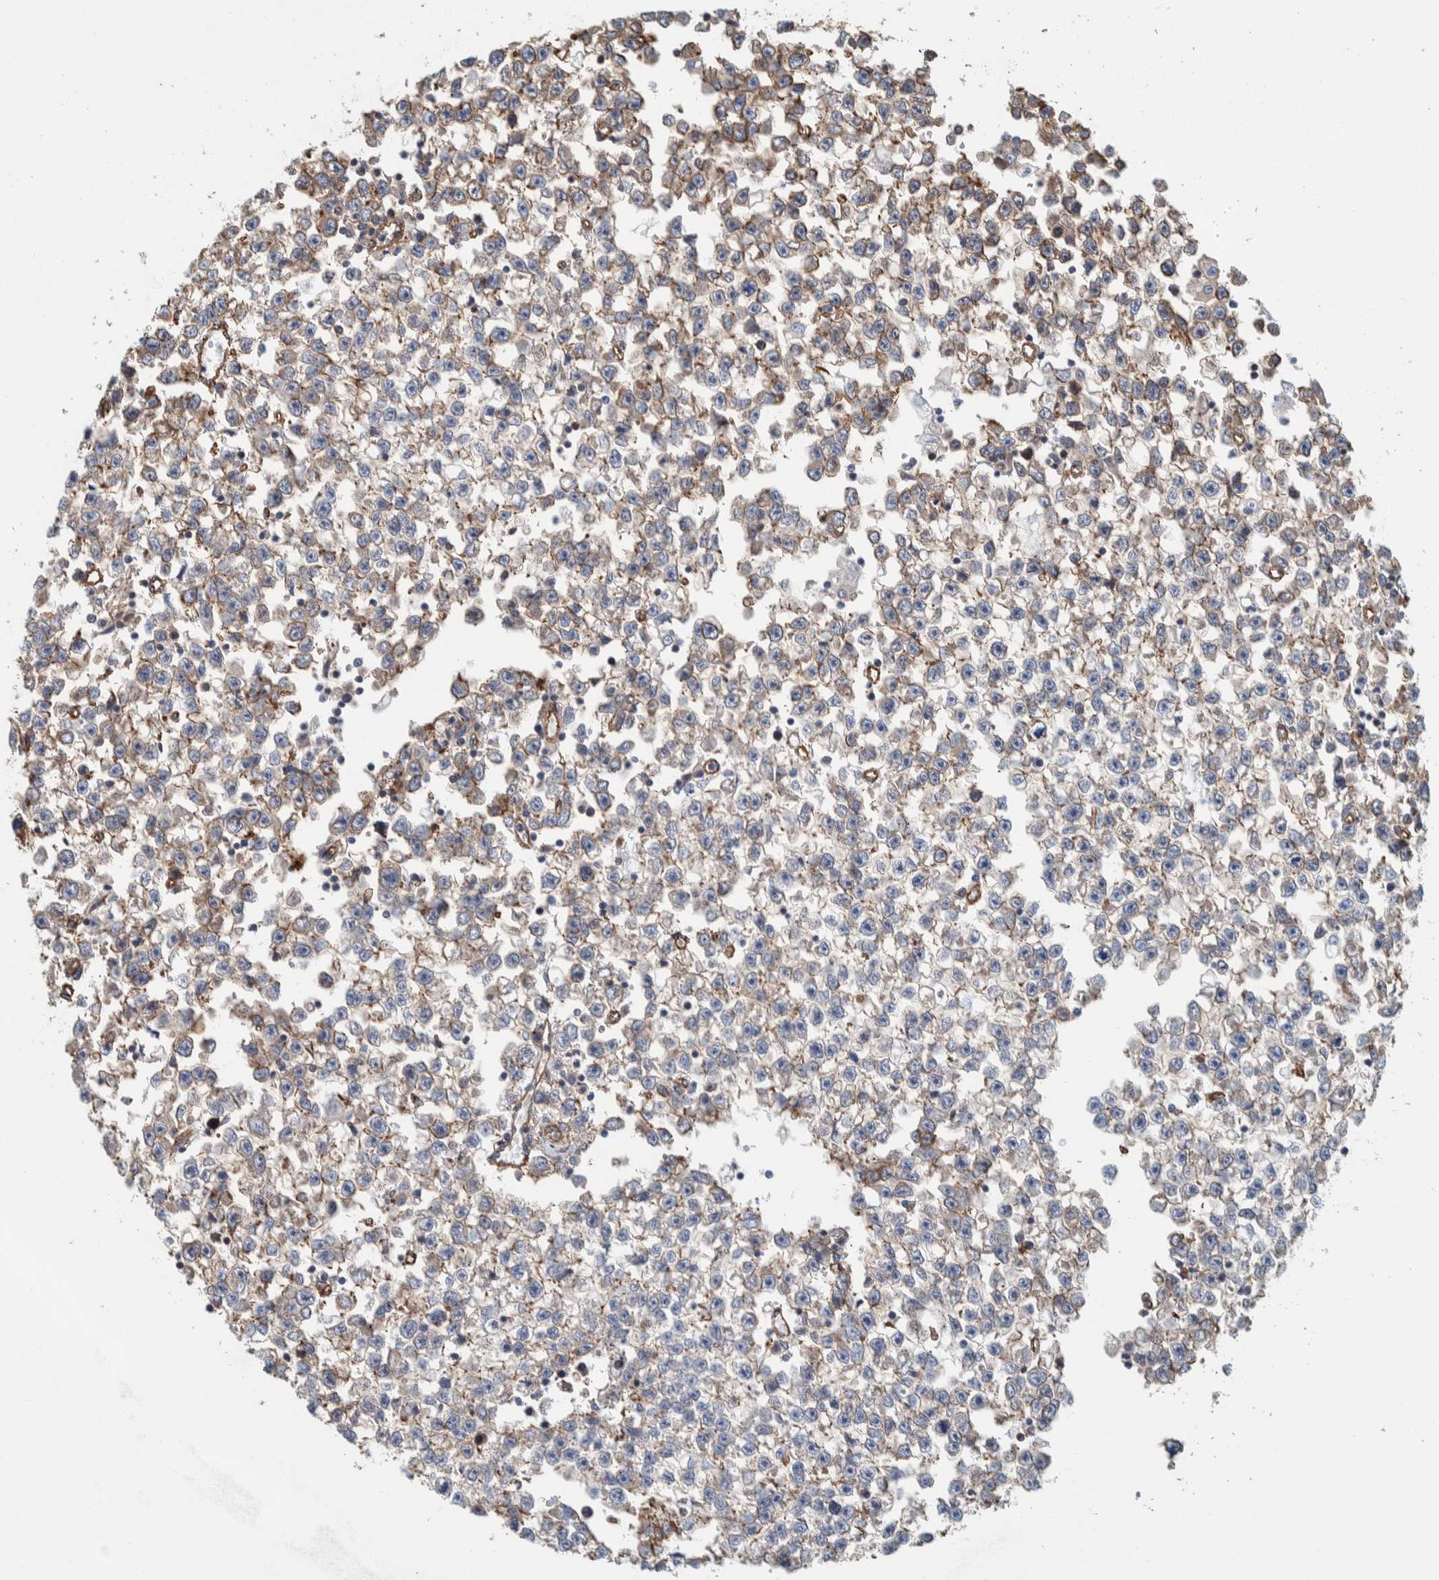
{"staining": {"intensity": "negative", "quantity": "none", "location": "none"}, "tissue": "testis cancer", "cell_type": "Tumor cells", "image_type": "cancer", "snomed": [{"axis": "morphology", "description": "Seminoma, NOS"}, {"axis": "morphology", "description": "Carcinoma, Embryonal, NOS"}, {"axis": "topography", "description": "Testis"}], "caption": "Immunohistochemistry (IHC) photomicrograph of neoplastic tissue: human testis embryonal carcinoma stained with DAB (3,3'-diaminobenzidine) demonstrates no significant protein expression in tumor cells.", "gene": "PKD1L1", "patient": {"sex": "male", "age": 51}}